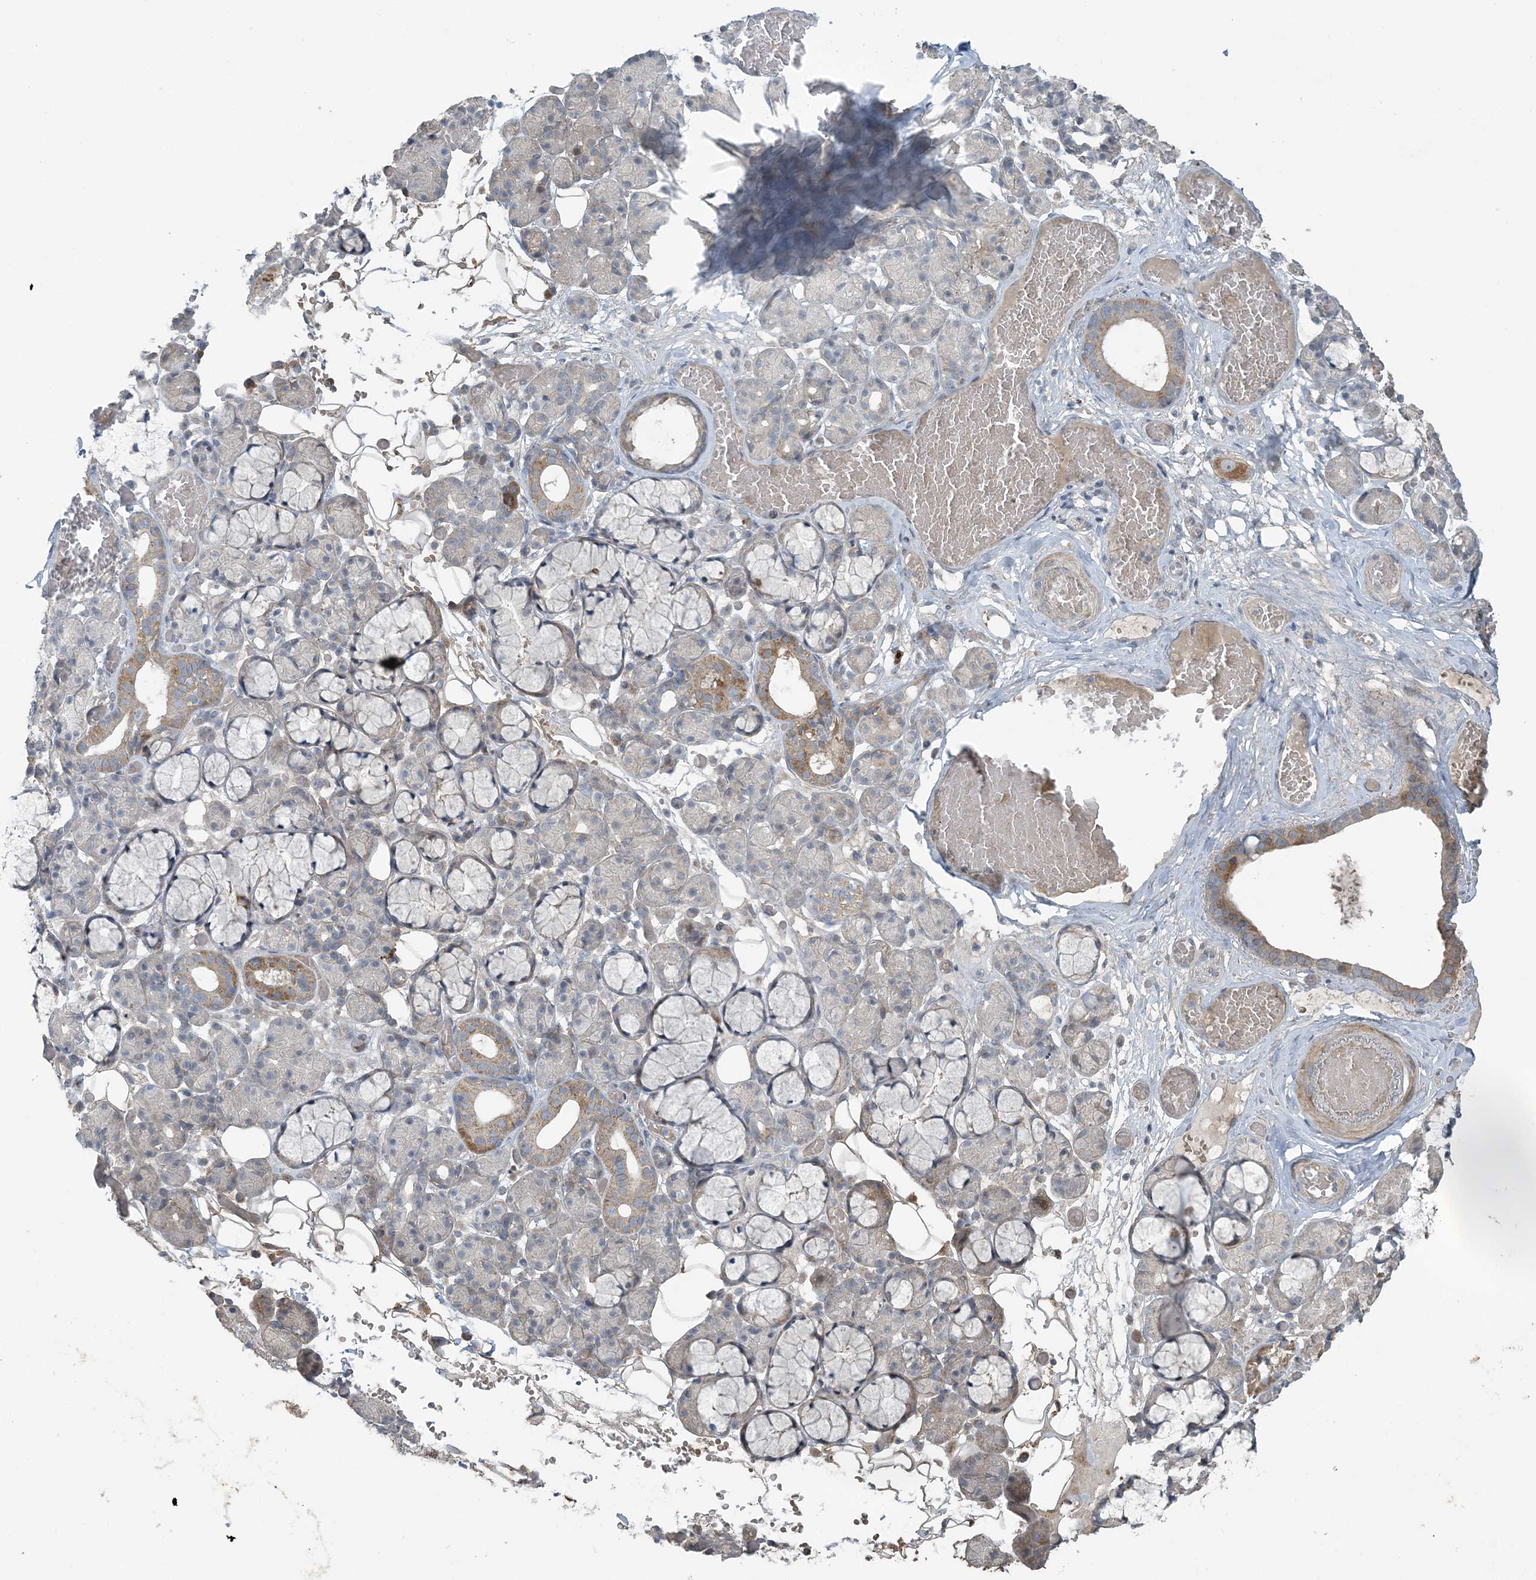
{"staining": {"intensity": "moderate", "quantity": "<25%", "location": "cytoplasmic/membranous"}, "tissue": "salivary gland", "cell_type": "Glandular cells", "image_type": "normal", "snomed": [{"axis": "morphology", "description": "Normal tissue, NOS"}, {"axis": "topography", "description": "Salivary gland"}], "caption": "IHC micrograph of normal human salivary gland stained for a protein (brown), which shows low levels of moderate cytoplasmic/membranous positivity in about <25% of glandular cells.", "gene": "SLC4A10", "patient": {"sex": "male", "age": 63}}